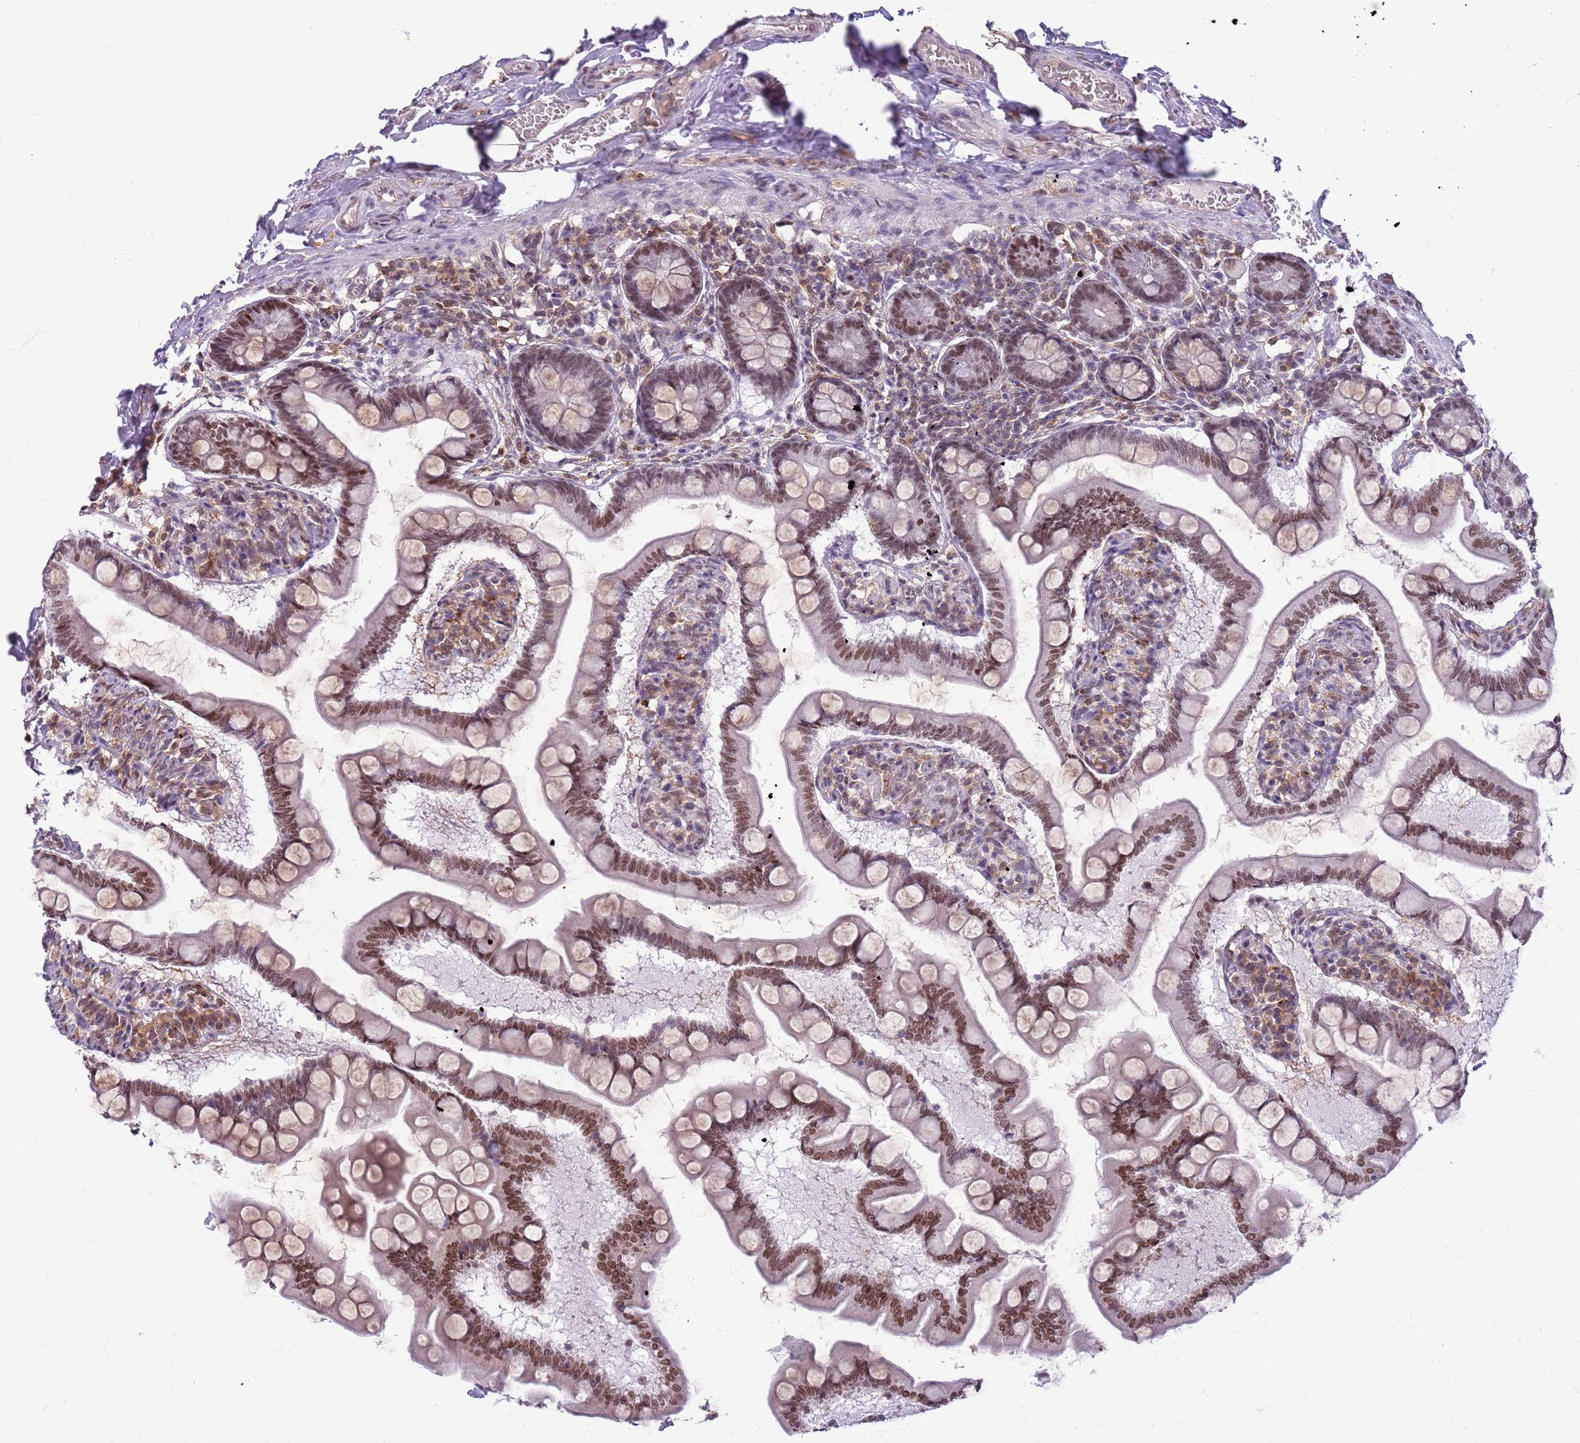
{"staining": {"intensity": "moderate", "quantity": ">75%", "location": "nuclear"}, "tissue": "small intestine", "cell_type": "Glandular cells", "image_type": "normal", "snomed": [{"axis": "morphology", "description": "Normal tissue, NOS"}, {"axis": "topography", "description": "Small intestine"}], "caption": "Moderate nuclear positivity is present in about >75% of glandular cells in benign small intestine.", "gene": "DHX32", "patient": {"sex": "male", "age": 41}}